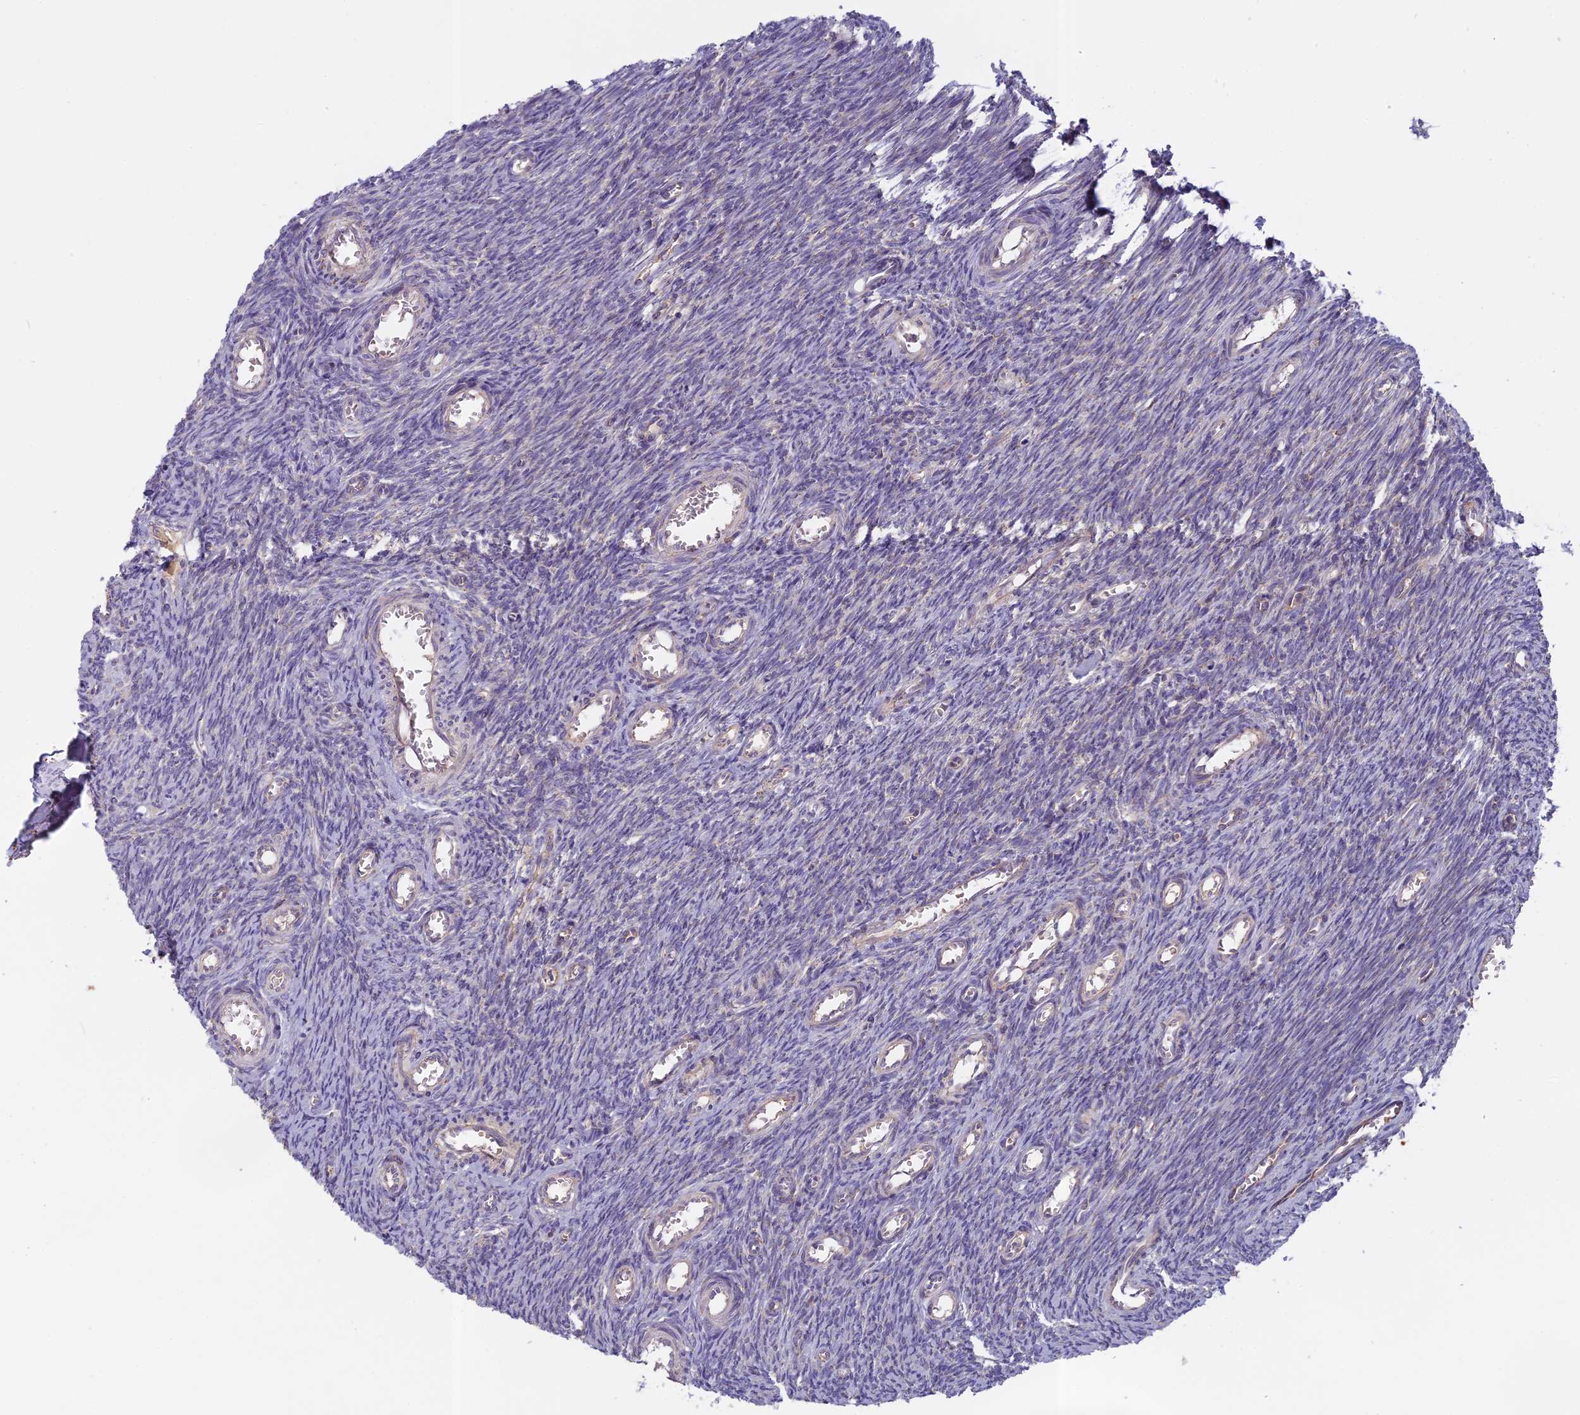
{"staining": {"intensity": "moderate", "quantity": ">75%", "location": "cytoplasmic/membranous"}, "tissue": "ovary", "cell_type": "Follicle cells", "image_type": "normal", "snomed": [{"axis": "morphology", "description": "Normal tissue, NOS"}, {"axis": "topography", "description": "Ovary"}], "caption": "Protein staining of benign ovary exhibits moderate cytoplasmic/membranous staining in about >75% of follicle cells. Immunohistochemistry (ihc) stains the protein in brown and the nuclei are stained blue.", "gene": "SEMA7A", "patient": {"sex": "female", "age": 44}}